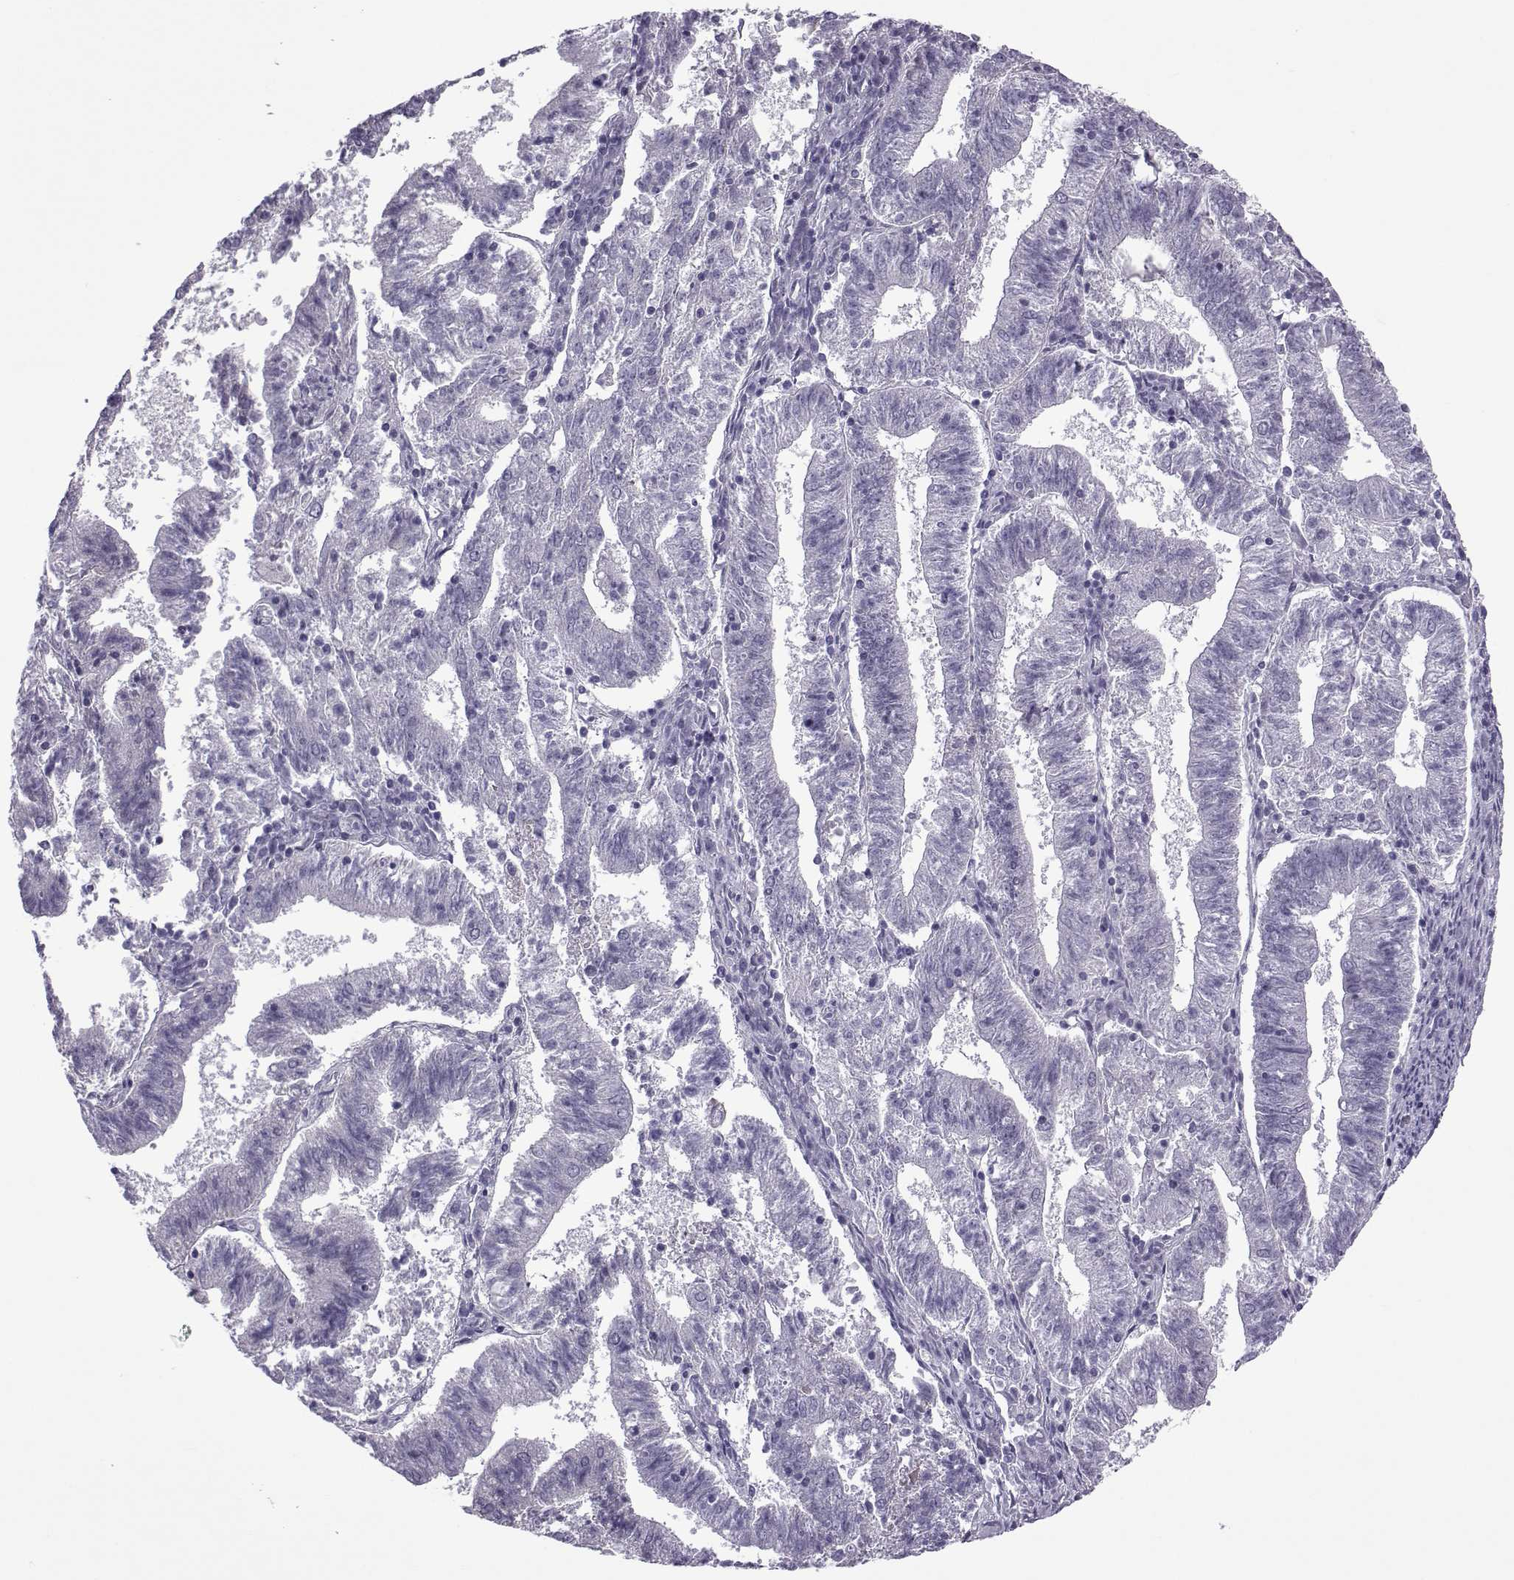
{"staining": {"intensity": "negative", "quantity": "none", "location": "none"}, "tissue": "endometrial cancer", "cell_type": "Tumor cells", "image_type": "cancer", "snomed": [{"axis": "morphology", "description": "Adenocarcinoma, NOS"}, {"axis": "topography", "description": "Endometrium"}], "caption": "Tumor cells are negative for protein expression in human endometrial cancer.", "gene": "OIP5", "patient": {"sex": "female", "age": 82}}